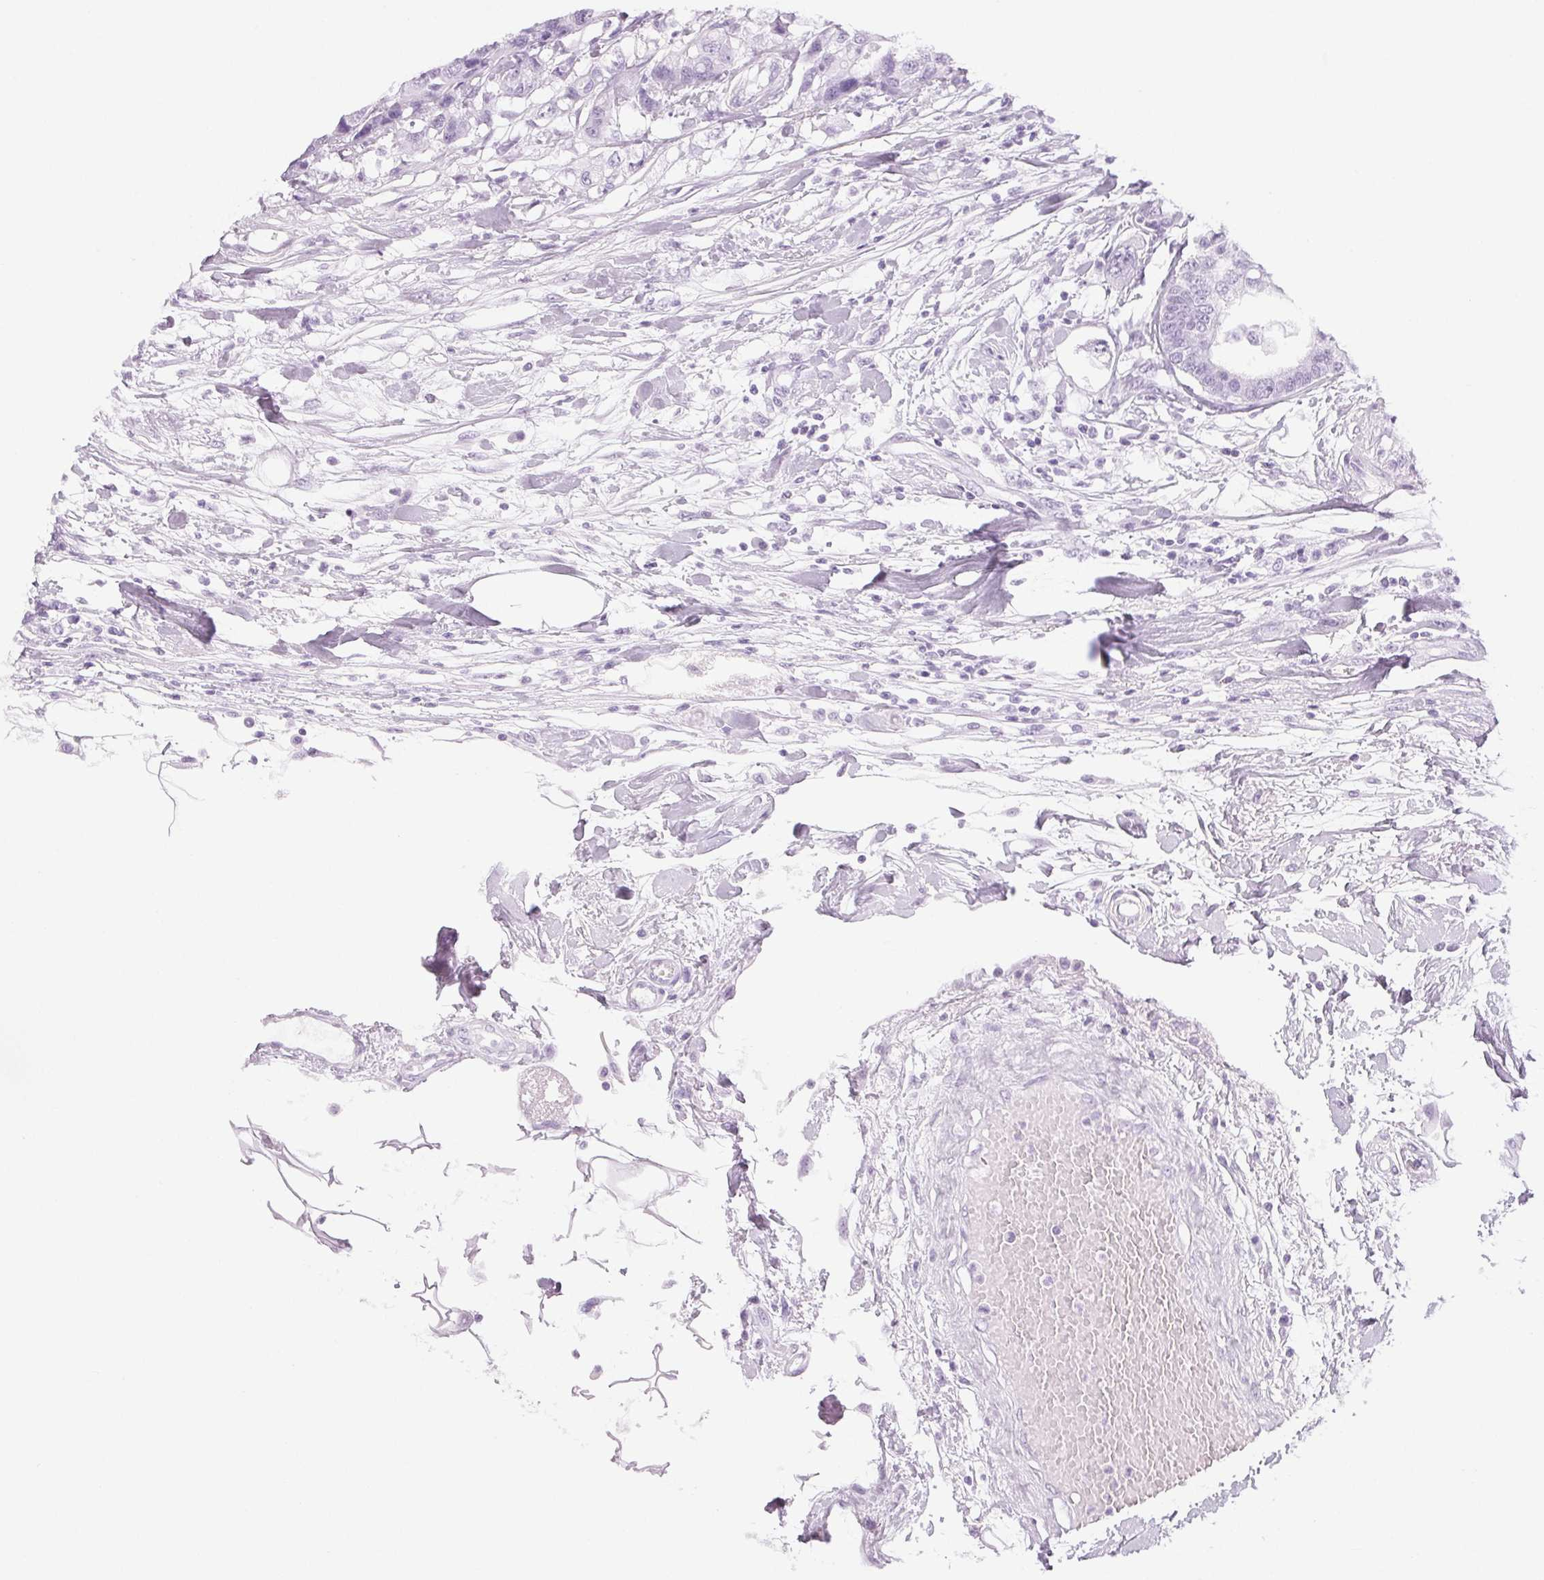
{"staining": {"intensity": "negative", "quantity": "none", "location": "none"}, "tissue": "colorectal cancer", "cell_type": "Tumor cells", "image_type": "cancer", "snomed": [{"axis": "morphology", "description": "Adenocarcinoma, NOS"}, {"axis": "topography", "description": "Colon"}], "caption": "This micrograph is of colorectal adenocarcinoma stained with immunohistochemistry (IHC) to label a protein in brown with the nuclei are counter-stained blue. There is no expression in tumor cells.", "gene": "LTF", "patient": {"sex": "male", "age": 77}}